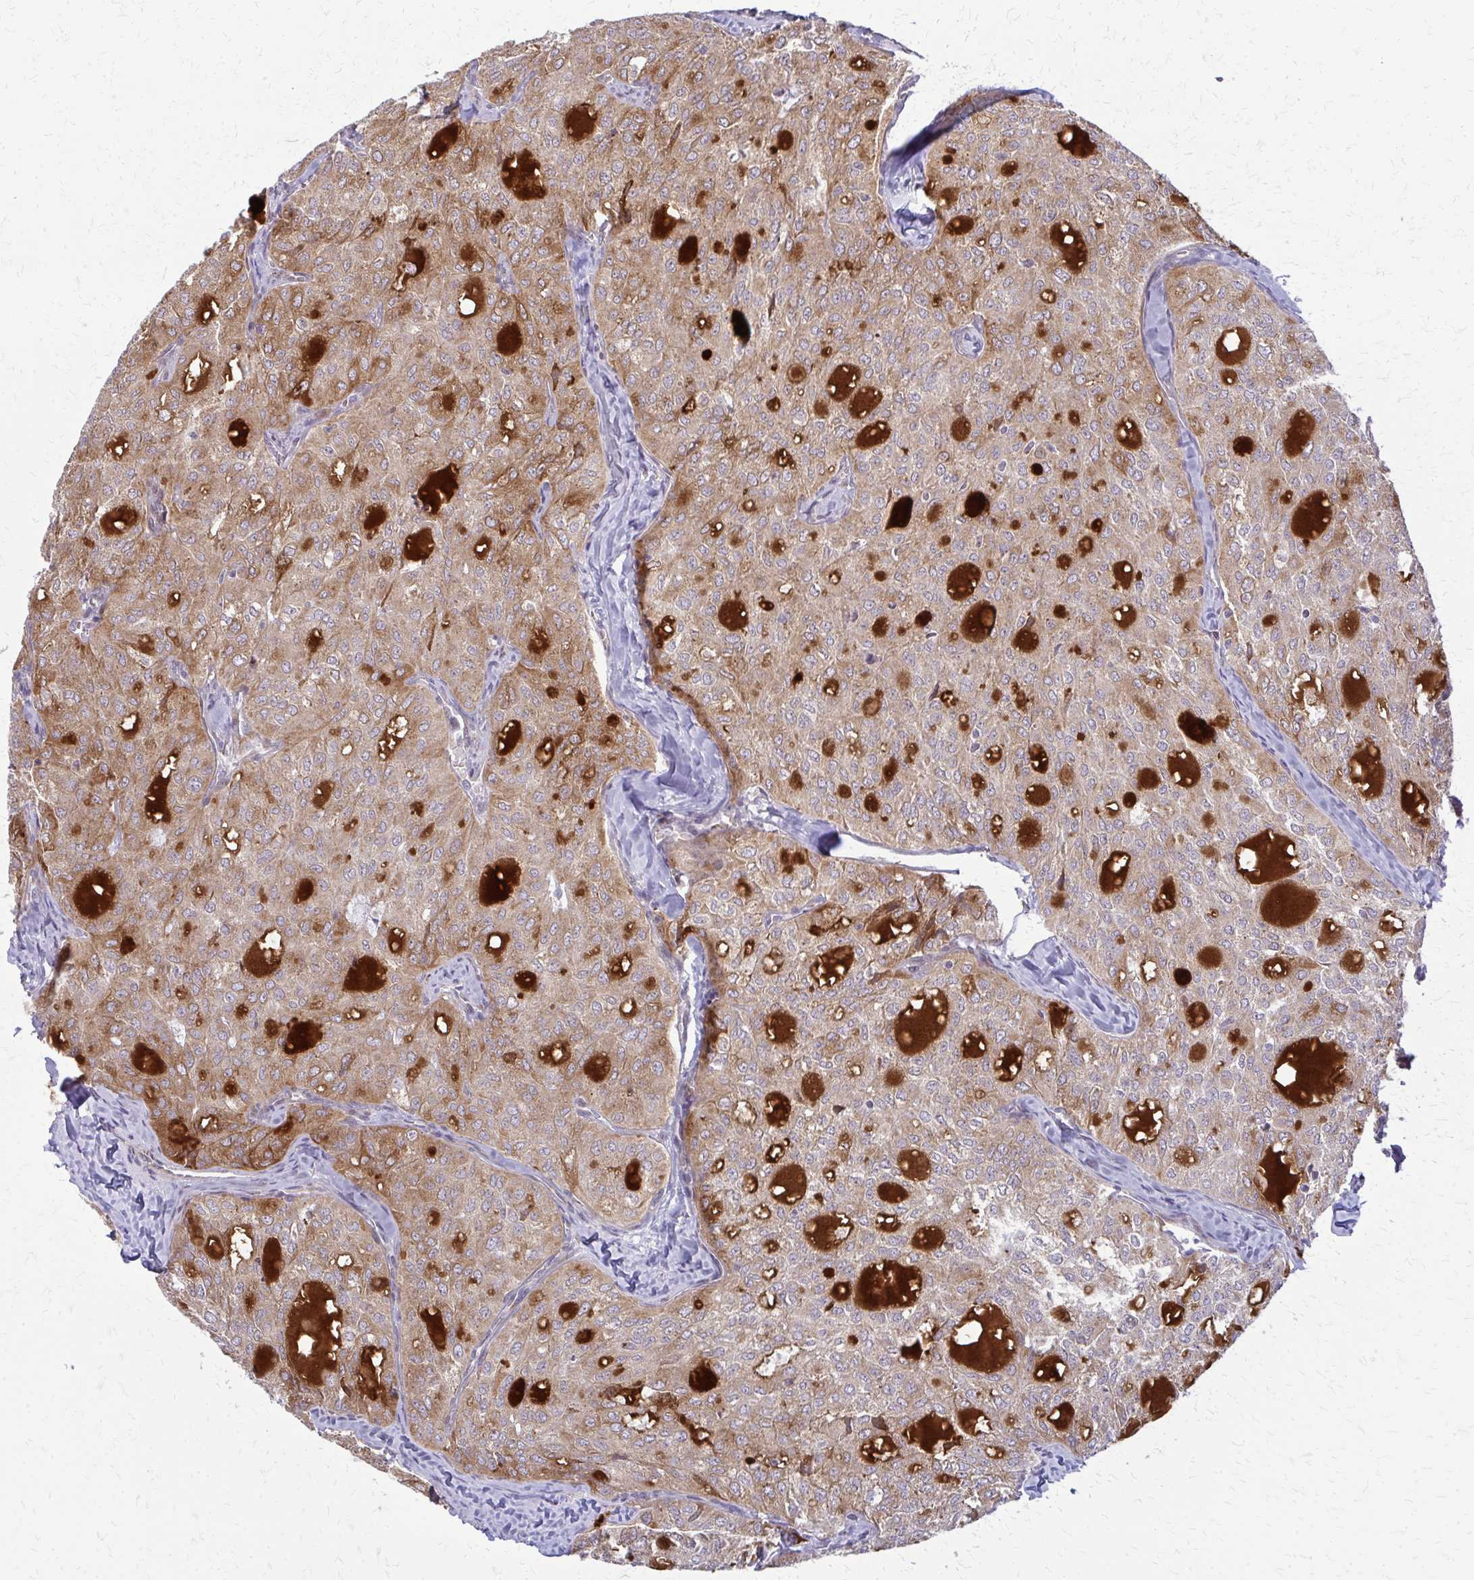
{"staining": {"intensity": "moderate", "quantity": ">75%", "location": "cytoplasmic/membranous"}, "tissue": "thyroid cancer", "cell_type": "Tumor cells", "image_type": "cancer", "snomed": [{"axis": "morphology", "description": "Follicular adenoma carcinoma, NOS"}, {"axis": "topography", "description": "Thyroid gland"}], "caption": "A photomicrograph of human thyroid cancer stained for a protein exhibits moderate cytoplasmic/membranous brown staining in tumor cells.", "gene": "MCCC1", "patient": {"sex": "male", "age": 75}}